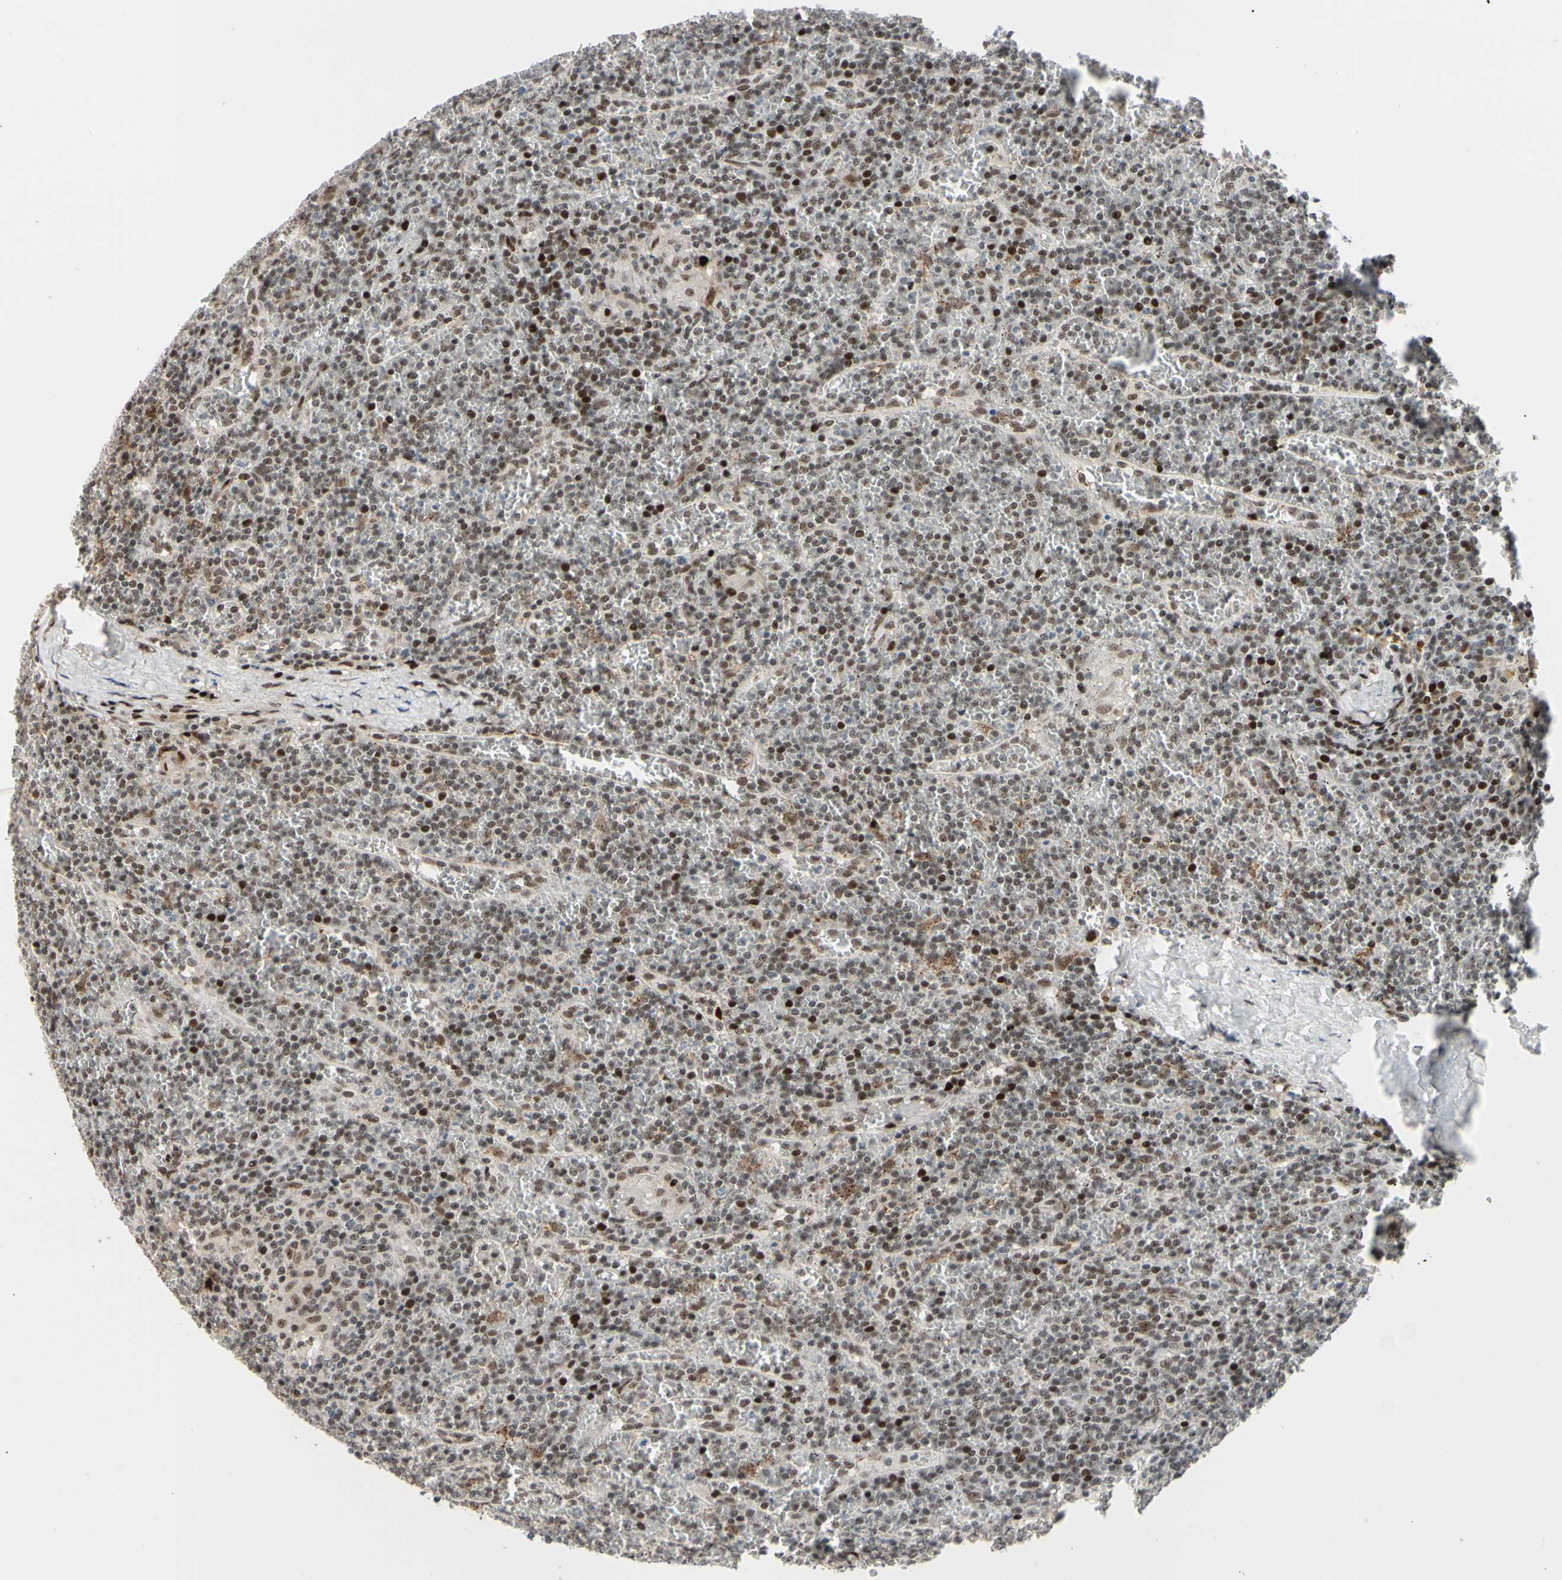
{"staining": {"intensity": "moderate", "quantity": ">75%", "location": "nuclear"}, "tissue": "lymphoma", "cell_type": "Tumor cells", "image_type": "cancer", "snomed": [{"axis": "morphology", "description": "Malignant lymphoma, non-Hodgkin's type, Low grade"}, {"axis": "topography", "description": "Spleen"}], "caption": "Lymphoma stained with immunohistochemistry demonstrates moderate nuclear staining in approximately >75% of tumor cells. The protein is stained brown, and the nuclei are stained in blue (DAB (3,3'-diaminobenzidine) IHC with brightfield microscopy, high magnification).", "gene": "FOXO3", "patient": {"sex": "female", "age": 19}}